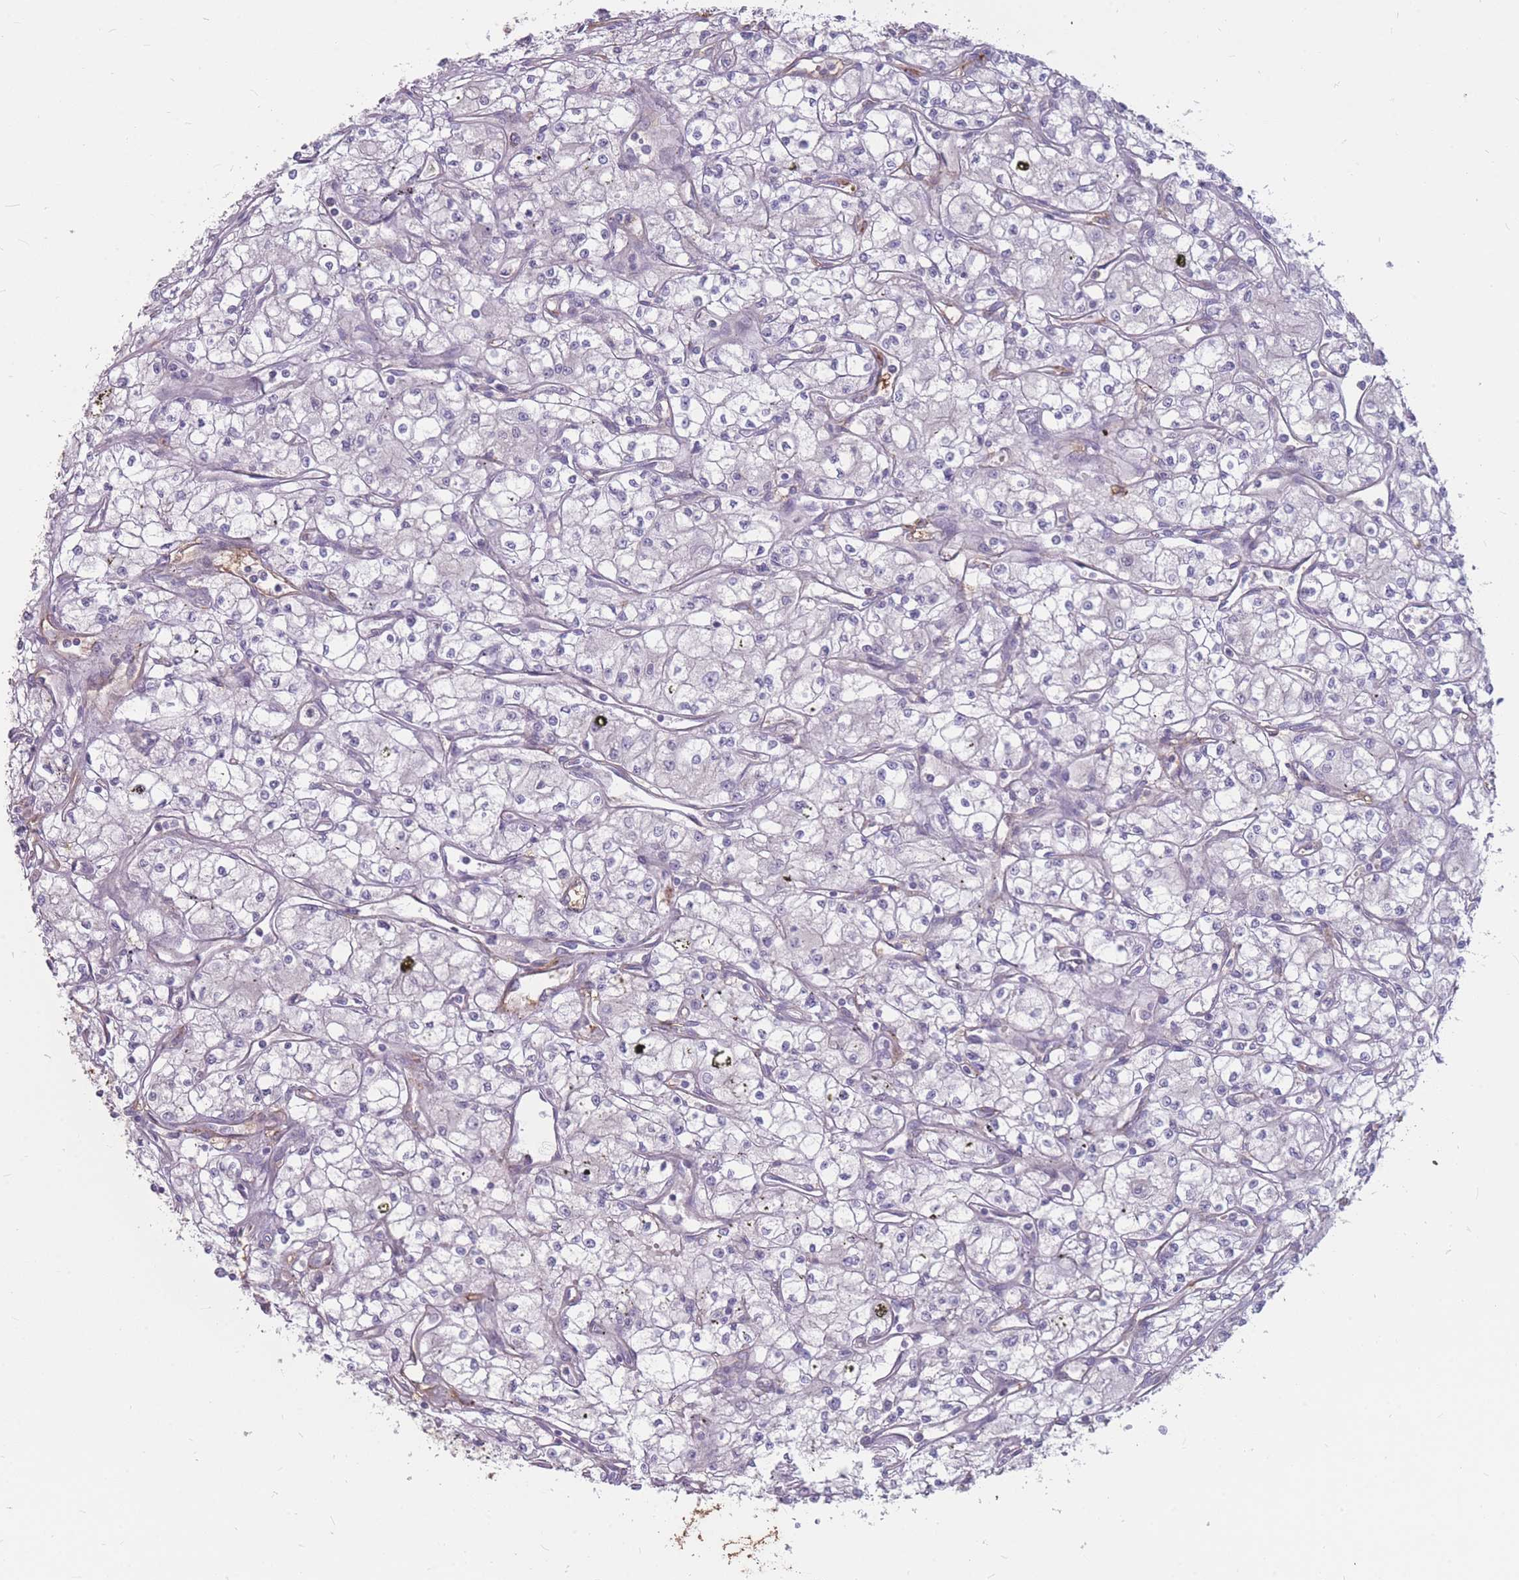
{"staining": {"intensity": "negative", "quantity": "none", "location": "none"}, "tissue": "renal cancer", "cell_type": "Tumor cells", "image_type": "cancer", "snomed": [{"axis": "morphology", "description": "Adenocarcinoma, NOS"}, {"axis": "topography", "description": "Kidney"}], "caption": "Tumor cells are negative for brown protein staining in adenocarcinoma (renal).", "gene": "GNA11", "patient": {"sex": "male", "age": 59}}